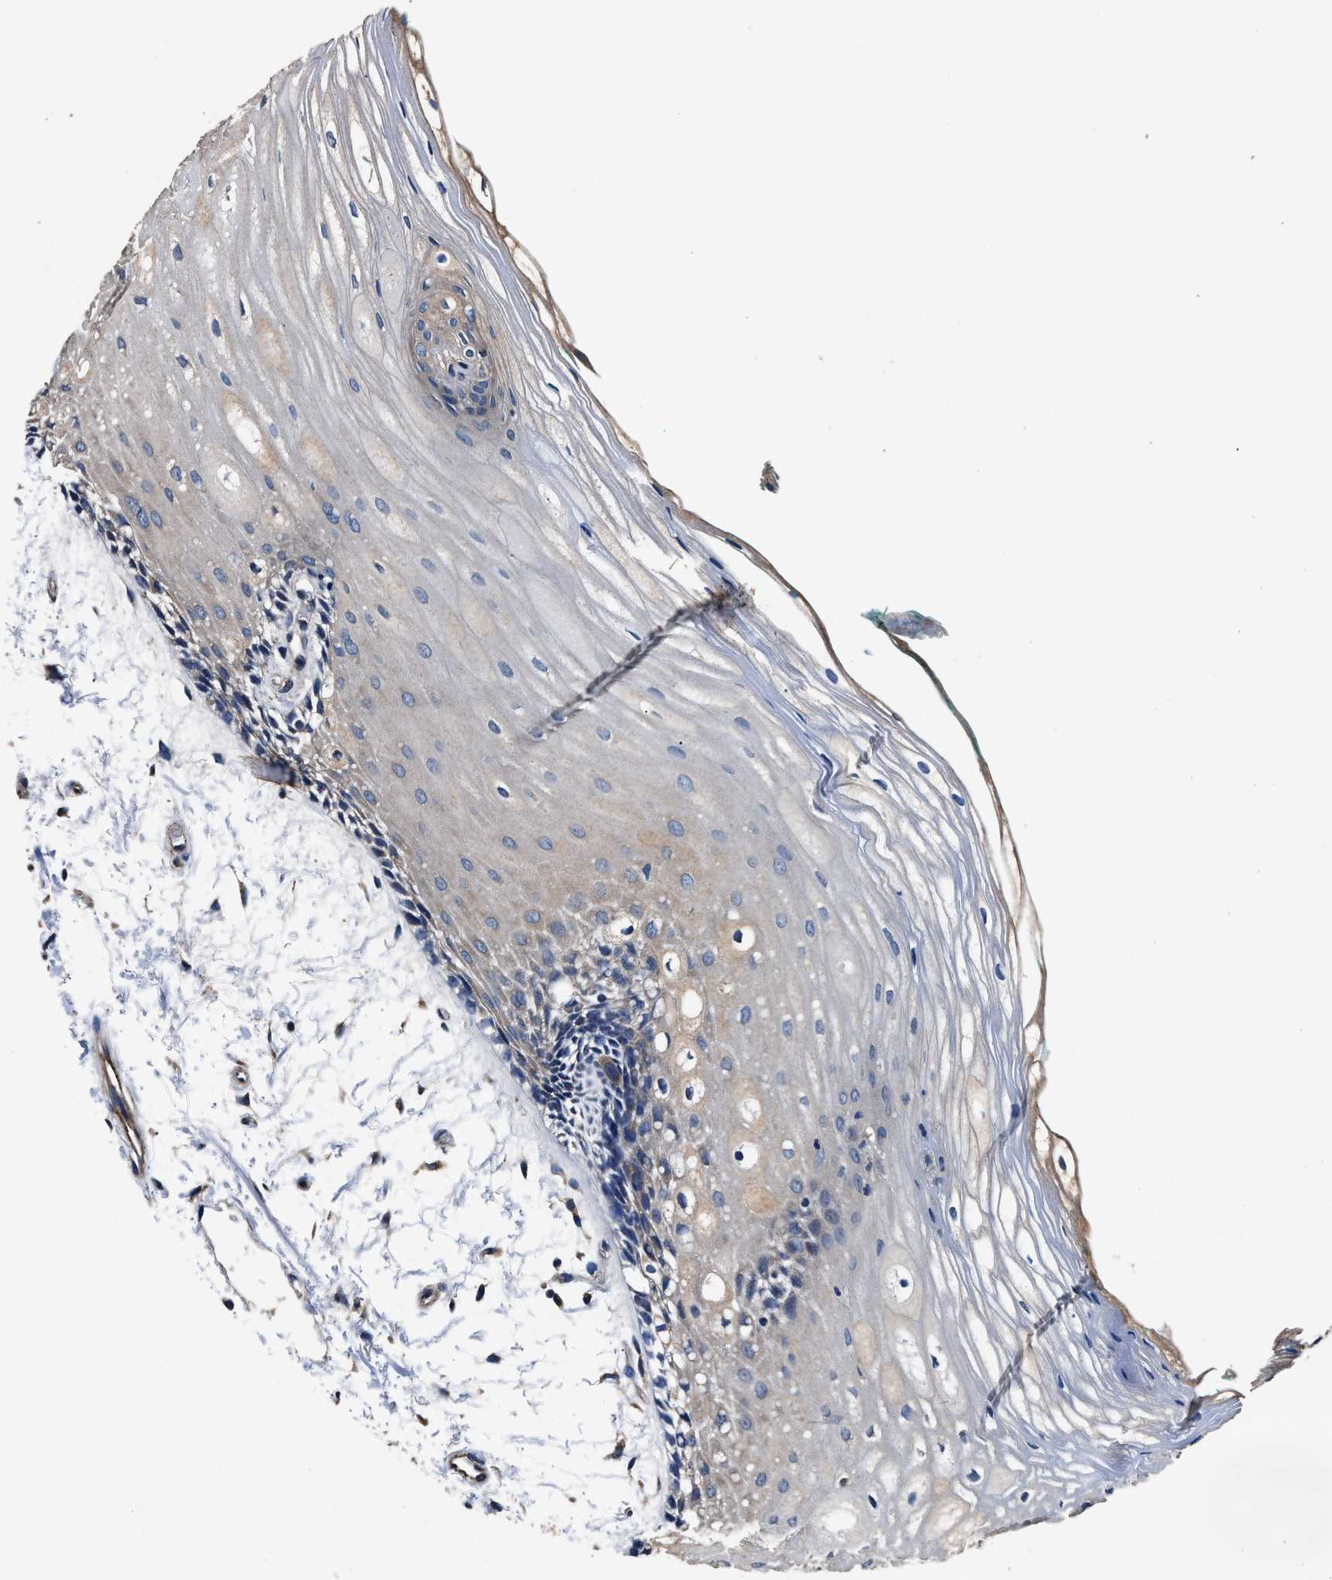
{"staining": {"intensity": "moderate", "quantity": "25%-75%", "location": "cytoplasmic/membranous"}, "tissue": "oral mucosa", "cell_type": "Squamous epithelial cells", "image_type": "normal", "snomed": [{"axis": "morphology", "description": "Normal tissue, NOS"}, {"axis": "topography", "description": "Skeletal muscle"}, {"axis": "topography", "description": "Oral tissue"}, {"axis": "topography", "description": "Peripheral nerve tissue"}], "caption": "This is an image of immunohistochemistry (IHC) staining of unremarkable oral mucosa, which shows moderate expression in the cytoplasmic/membranous of squamous epithelial cells.", "gene": "DHRS7B", "patient": {"sex": "female", "age": 84}}